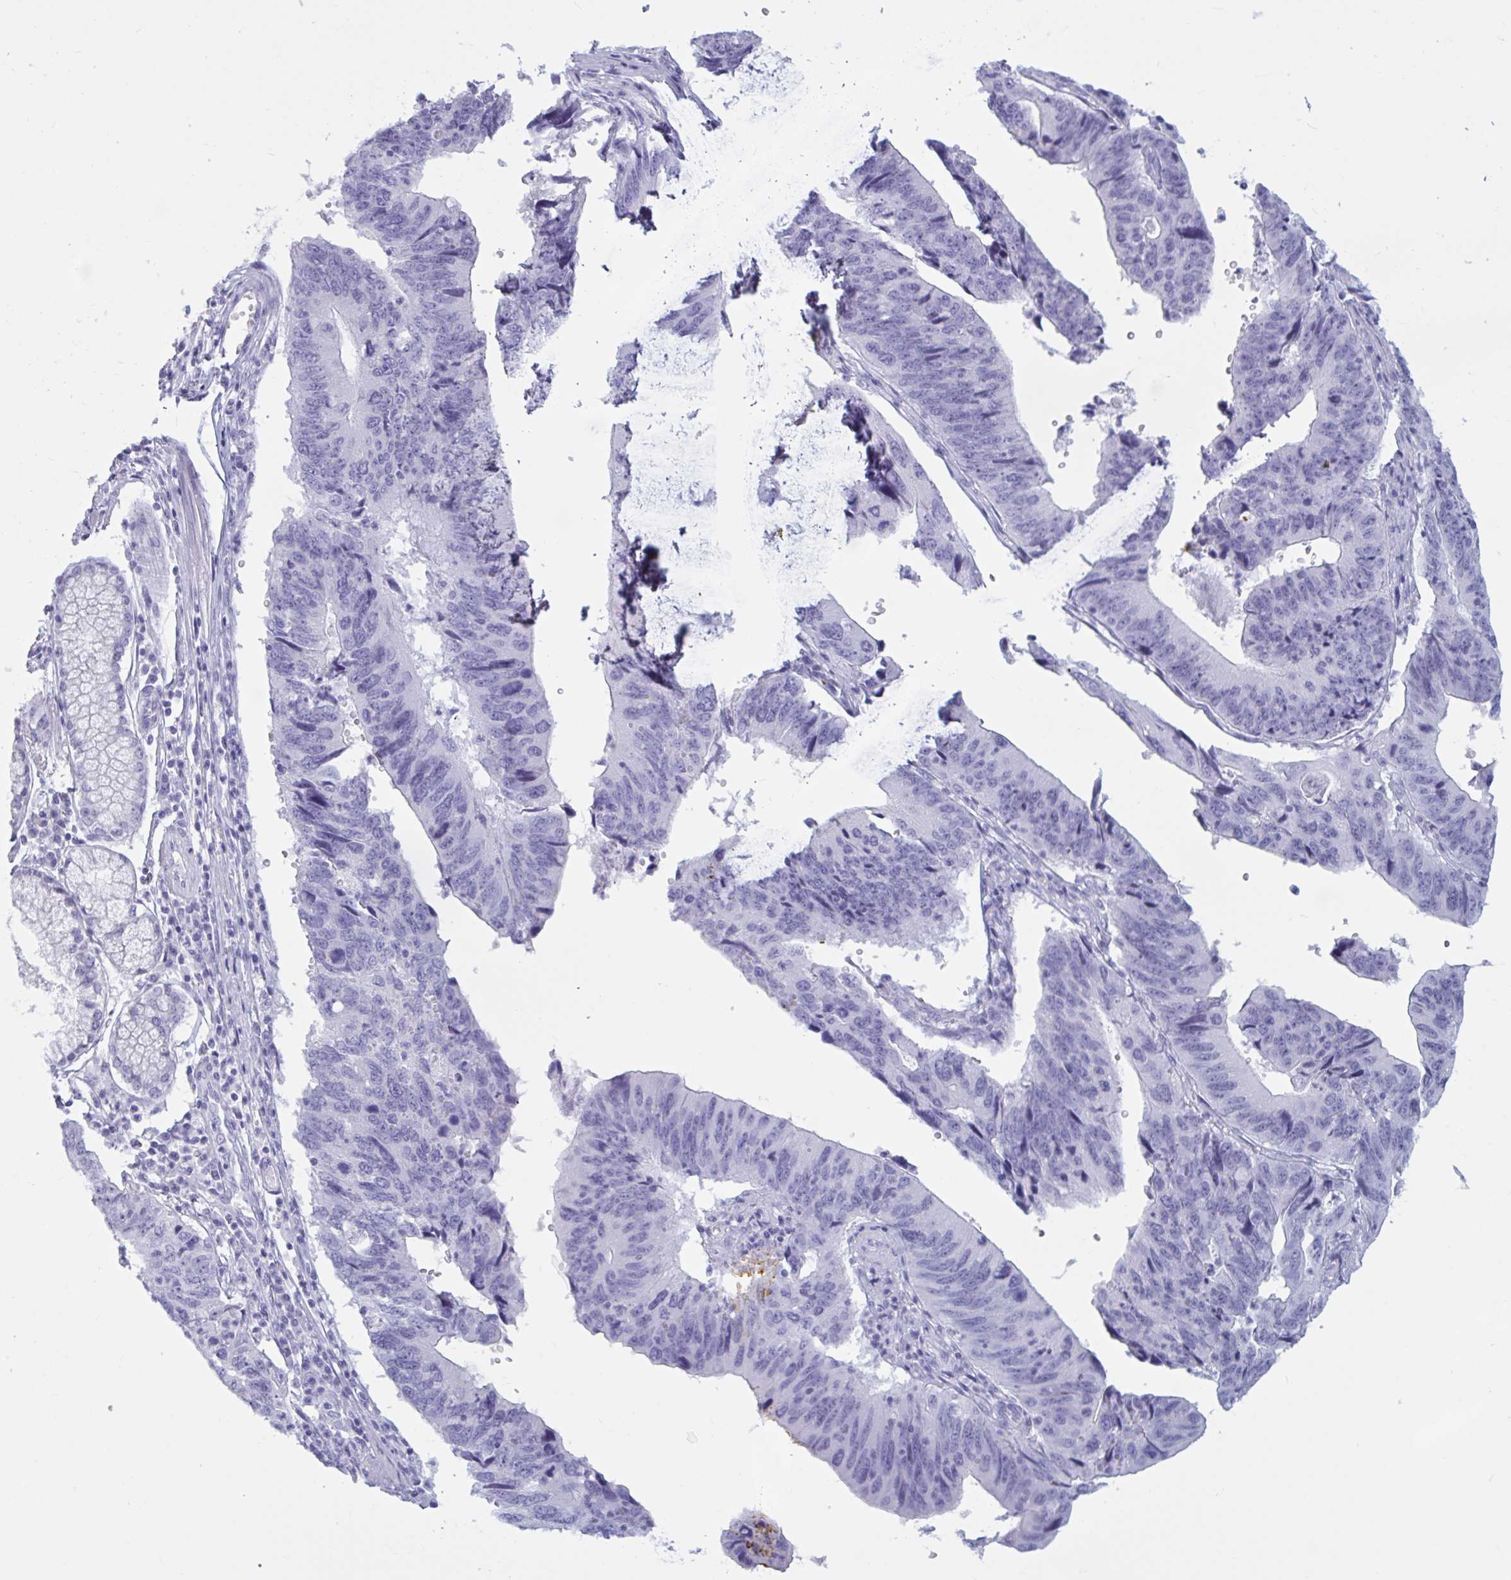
{"staining": {"intensity": "negative", "quantity": "none", "location": "none"}, "tissue": "stomach cancer", "cell_type": "Tumor cells", "image_type": "cancer", "snomed": [{"axis": "morphology", "description": "Adenocarcinoma, NOS"}, {"axis": "topography", "description": "Stomach"}], "caption": "Immunohistochemistry (IHC) micrograph of stomach cancer (adenocarcinoma) stained for a protein (brown), which reveals no staining in tumor cells. (DAB immunohistochemistry (IHC) with hematoxylin counter stain).", "gene": "BBS10", "patient": {"sex": "male", "age": 59}}